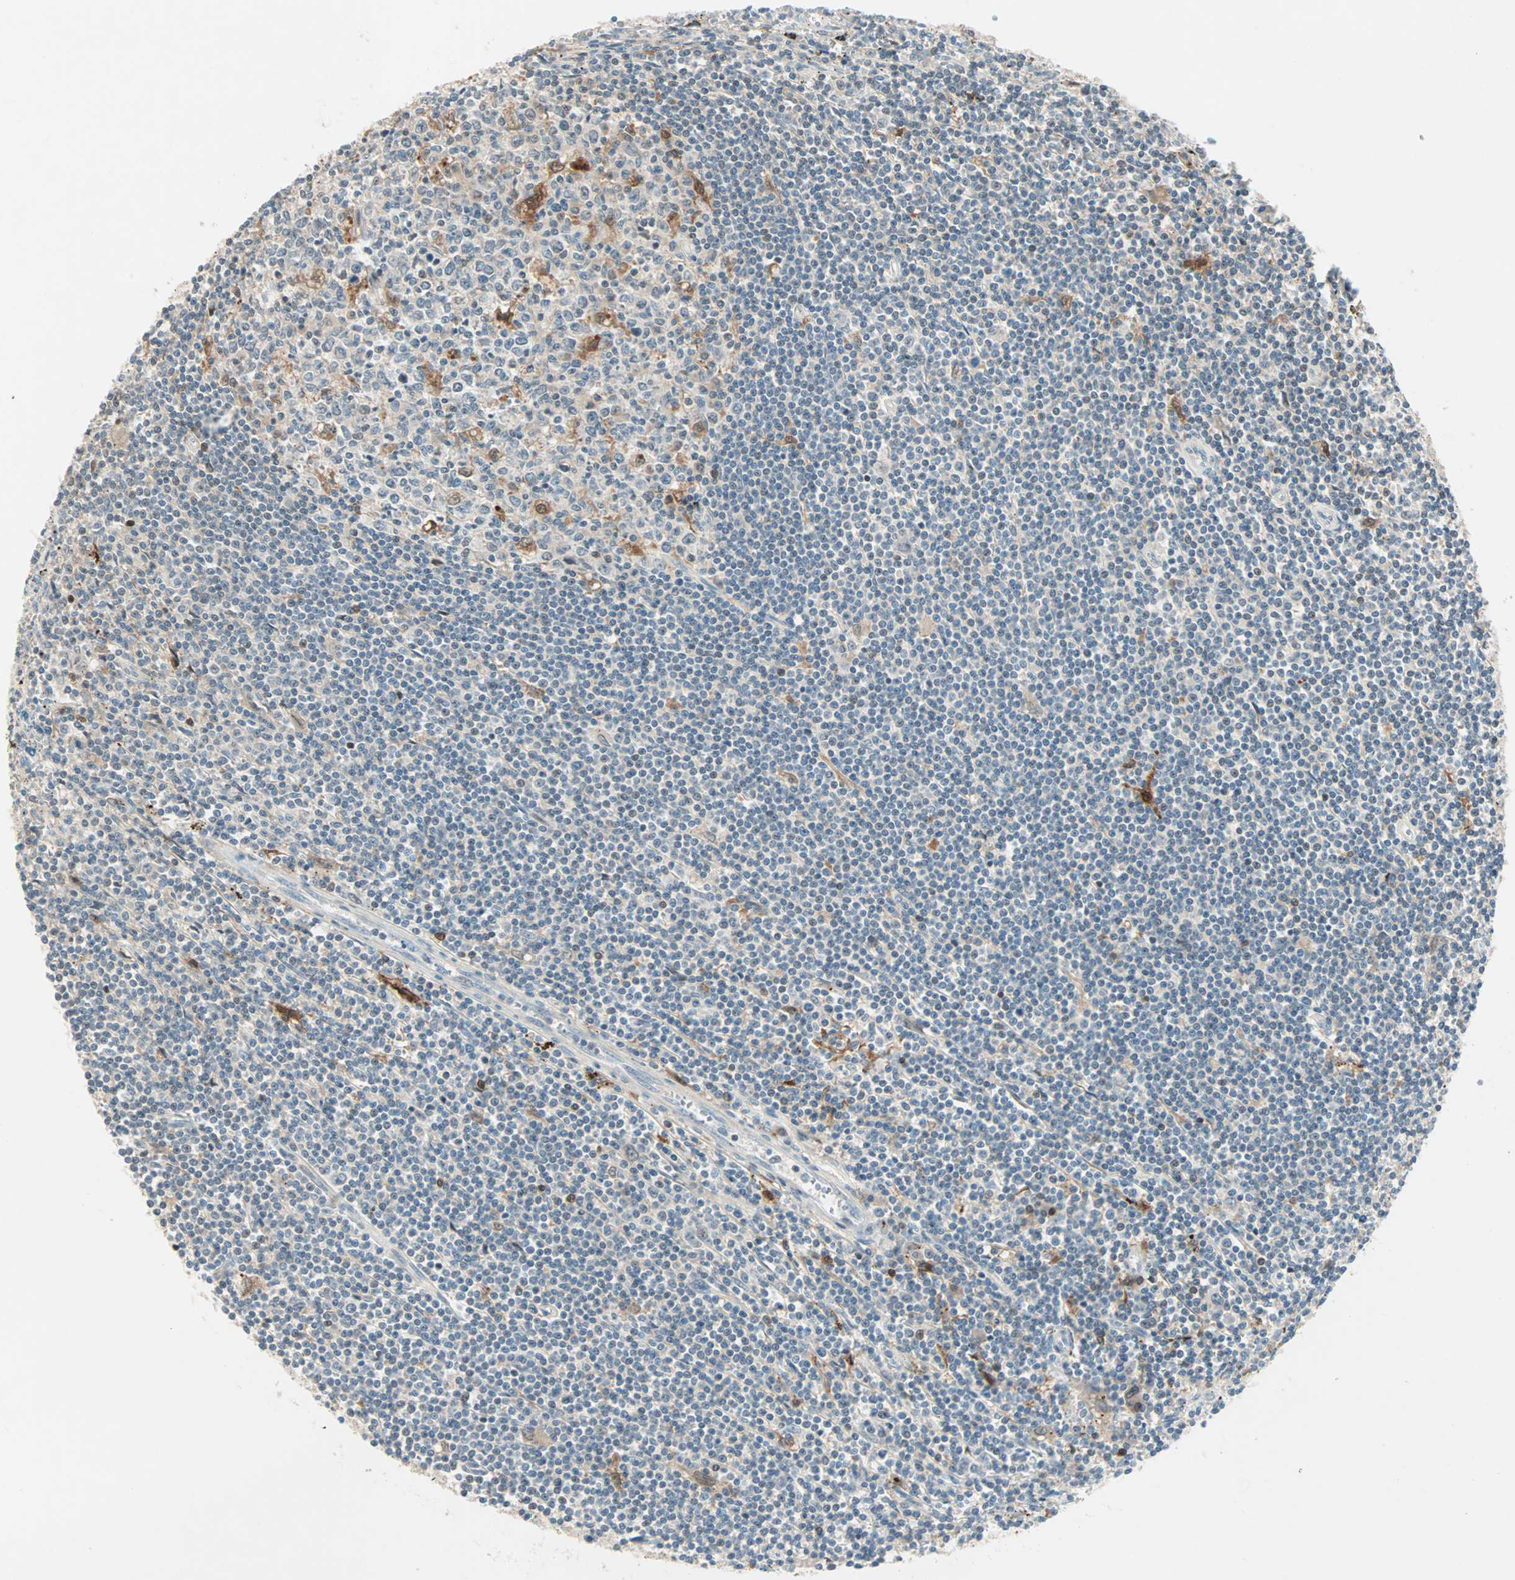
{"staining": {"intensity": "negative", "quantity": "none", "location": "none"}, "tissue": "lymphoma", "cell_type": "Tumor cells", "image_type": "cancer", "snomed": [{"axis": "morphology", "description": "Malignant lymphoma, non-Hodgkin's type, Low grade"}, {"axis": "topography", "description": "Spleen"}], "caption": "High magnification brightfield microscopy of lymphoma stained with DAB (3,3'-diaminobenzidine) (brown) and counterstained with hematoxylin (blue): tumor cells show no significant positivity.", "gene": "RTL6", "patient": {"sex": "male", "age": 76}}